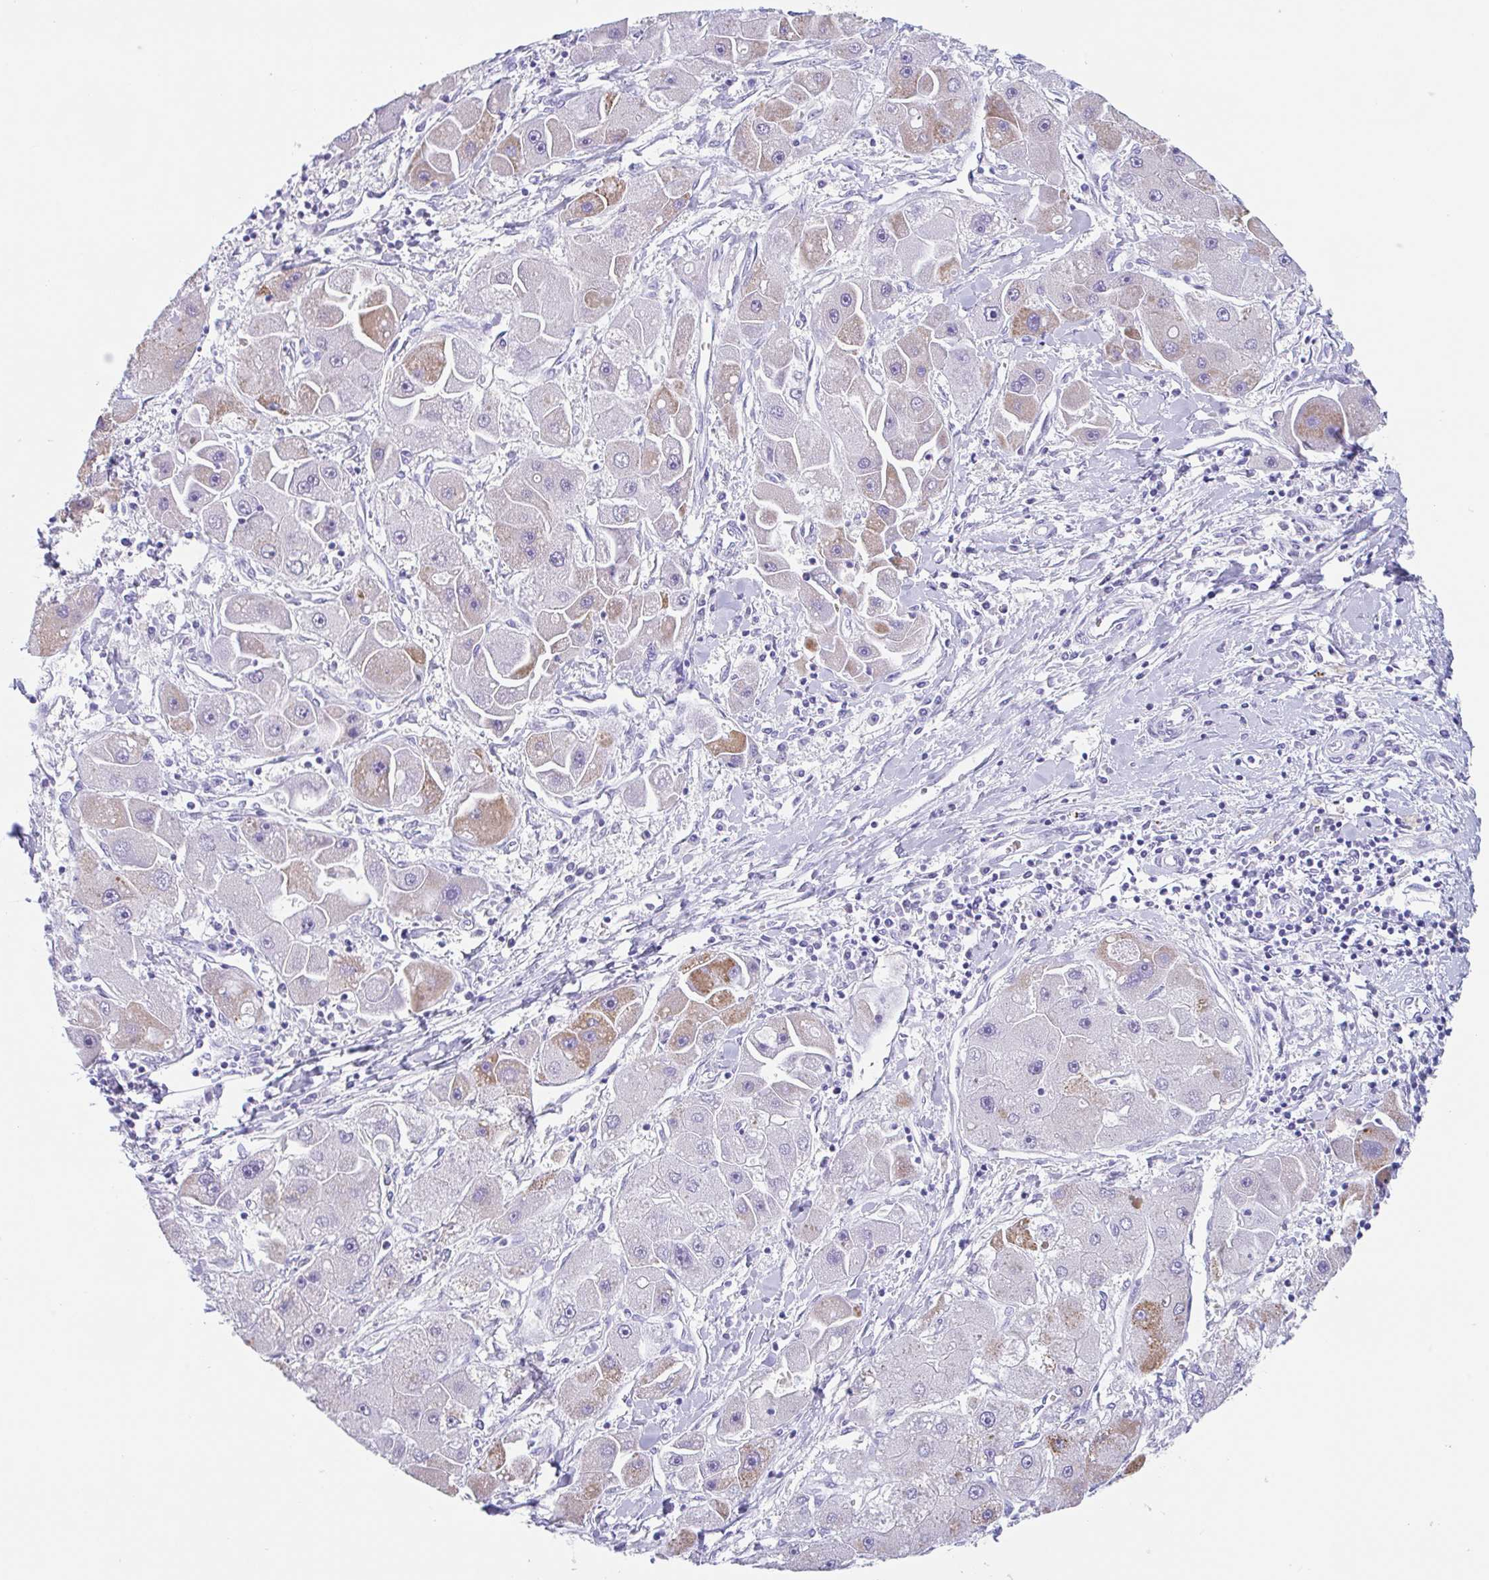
{"staining": {"intensity": "moderate", "quantity": "25%-75%", "location": "cytoplasmic/membranous"}, "tissue": "liver cancer", "cell_type": "Tumor cells", "image_type": "cancer", "snomed": [{"axis": "morphology", "description": "Carcinoma, Hepatocellular, NOS"}, {"axis": "topography", "description": "Liver"}], "caption": "IHC (DAB (3,3'-diaminobenzidine)) staining of human hepatocellular carcinoma (liver) shows moderate cytoplasmic/membranous protein positivity in about 25%-75% of tumor cells.", "gene": "TAS2R41", "patient": {"sex": "male", "age": 24}}